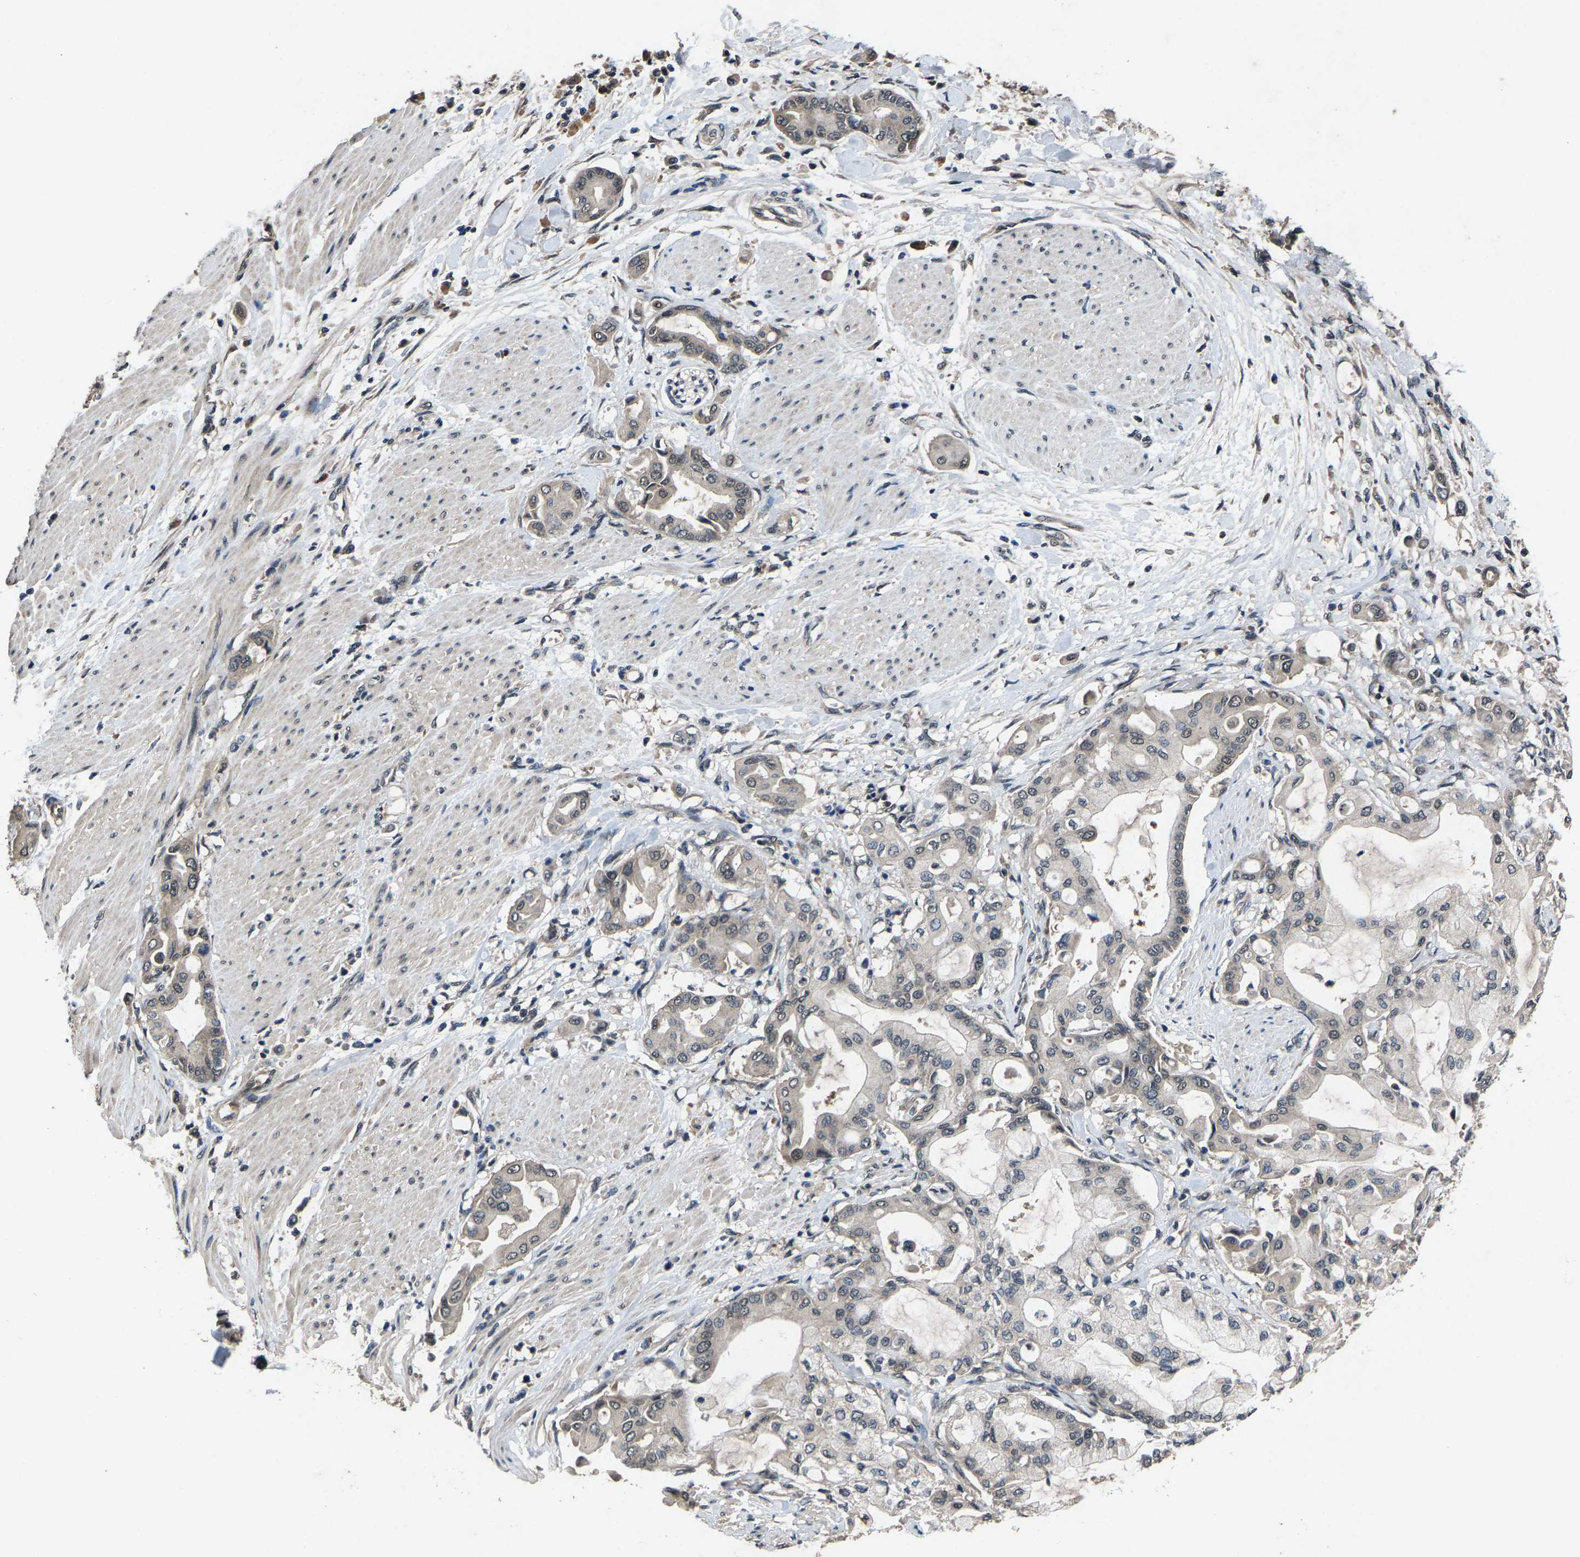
{"staining": {"intensity": "negative", "quantity": "none", "location": "none"}, "tissue": "pancreatic cancer", "cell_type": "Tumor cells", "image_type": "cancer", "snomed": [{"axis": "morphology", "description": "Adenocarcinoma, NOS"}, {"axis": "morphology", "description": "Adenocarcinoma, metastatic, NOS"}, {"axis": "topography", "description": "Lymph node"}, {"axis": "topography", "description": "Pancreas"}, {"axis": "topography", "description": "Duodenum"}], "caption": "Human adenocarcinoma (pancreatic) stained for a protein using IHC exhibits no expression in tumor cells.", "gene": "HUWE1", "patient": {"sex": "female", "age": 64}}